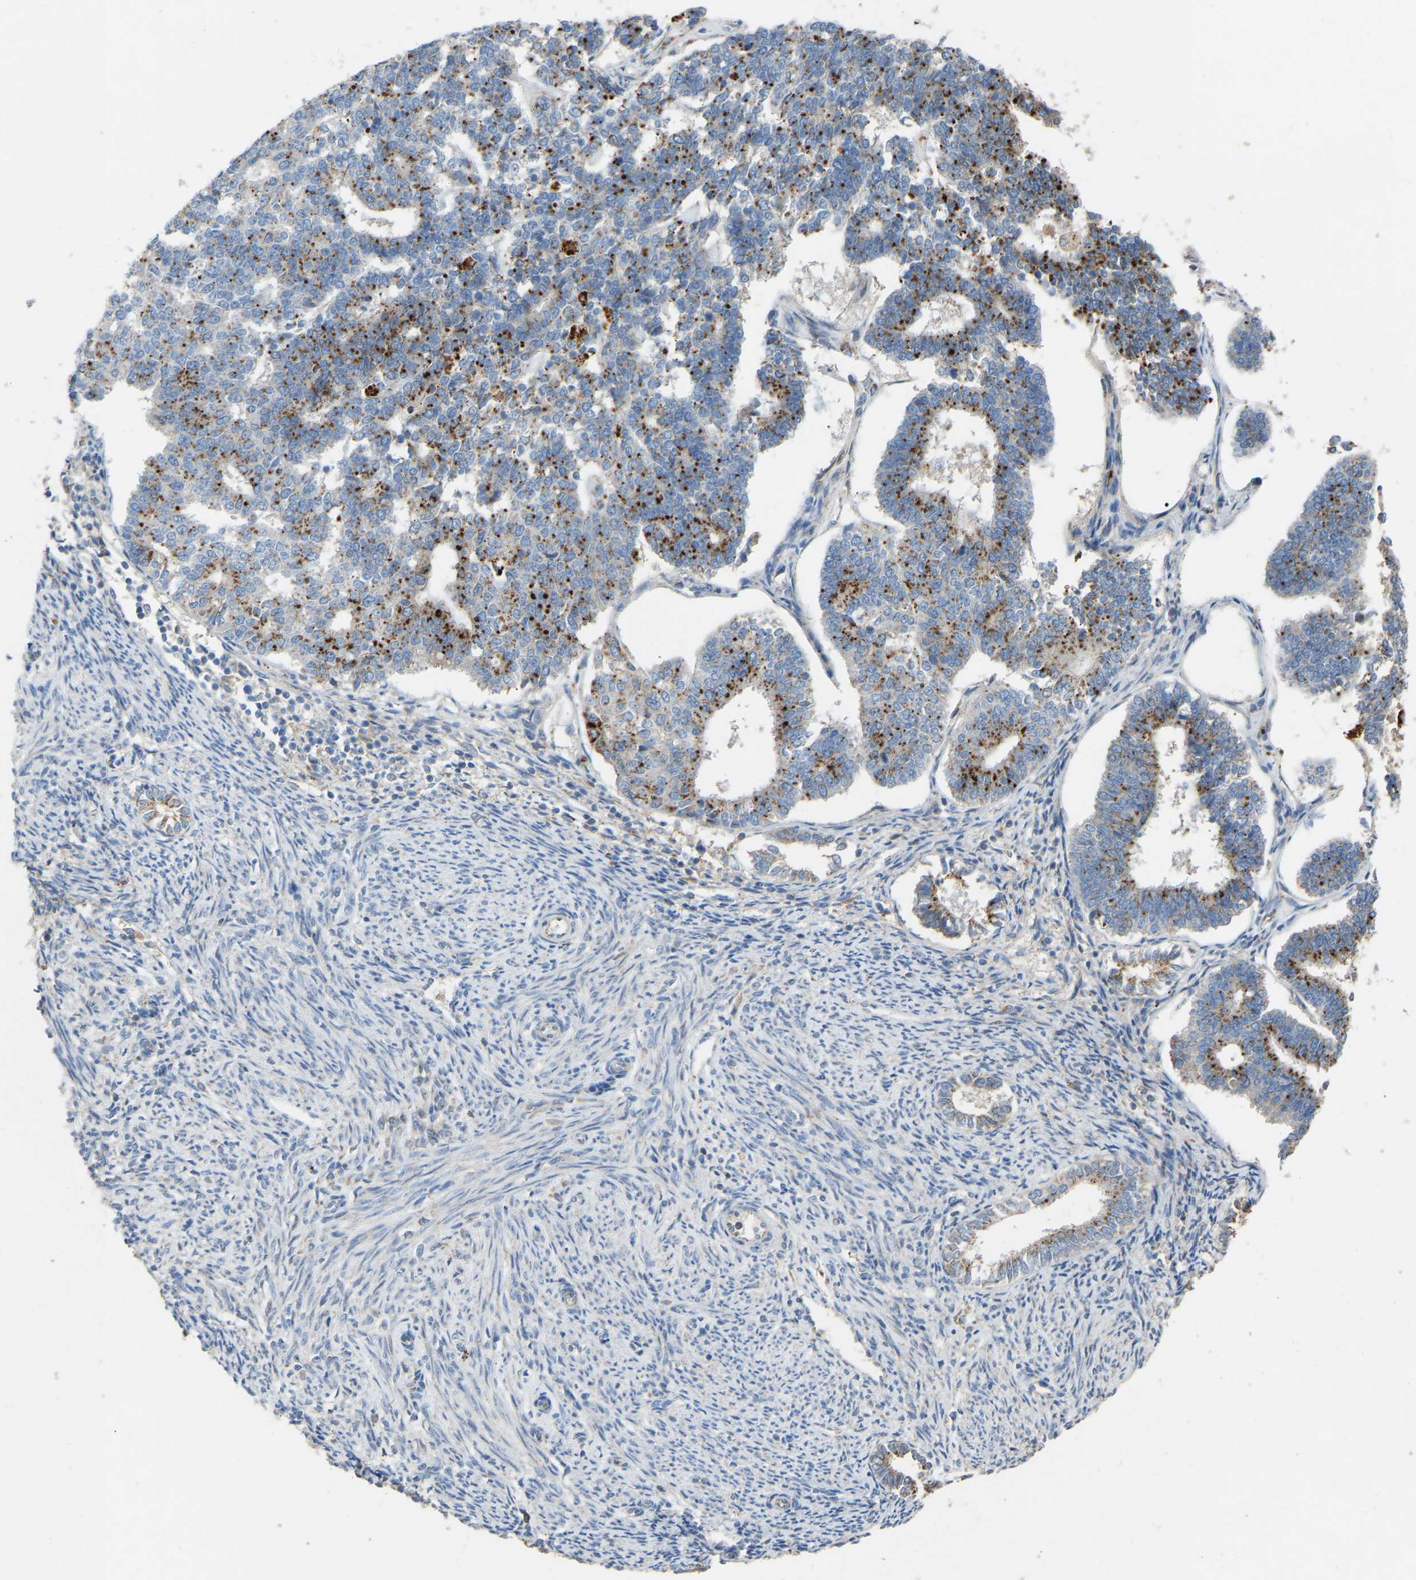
{"staining": {"intensity": "moderate", "quantity": "<25%", "location": "cytoplasmic/membranous"}, "tissue": "endometrial cancer", "cell_type": "Tumor cells", "image_type": "cancer", "snomed": [{"axis": "morphology", "description": "Adenocarcinoma, NOS"}, {"axis": "topography", "description": "Endometrium"}], "caption": "A brown stain shows moderate cytoplasmic/membranous expression of a protein in endometrial cancer (adenocarcinoma) tumor cells. (DAB (3,3'-diaminobenzidine) IHC, brown staining for protein, blue staining for nuclei).", "gene": "RGP1", "patient": {"sex": "female", "age": 70}}